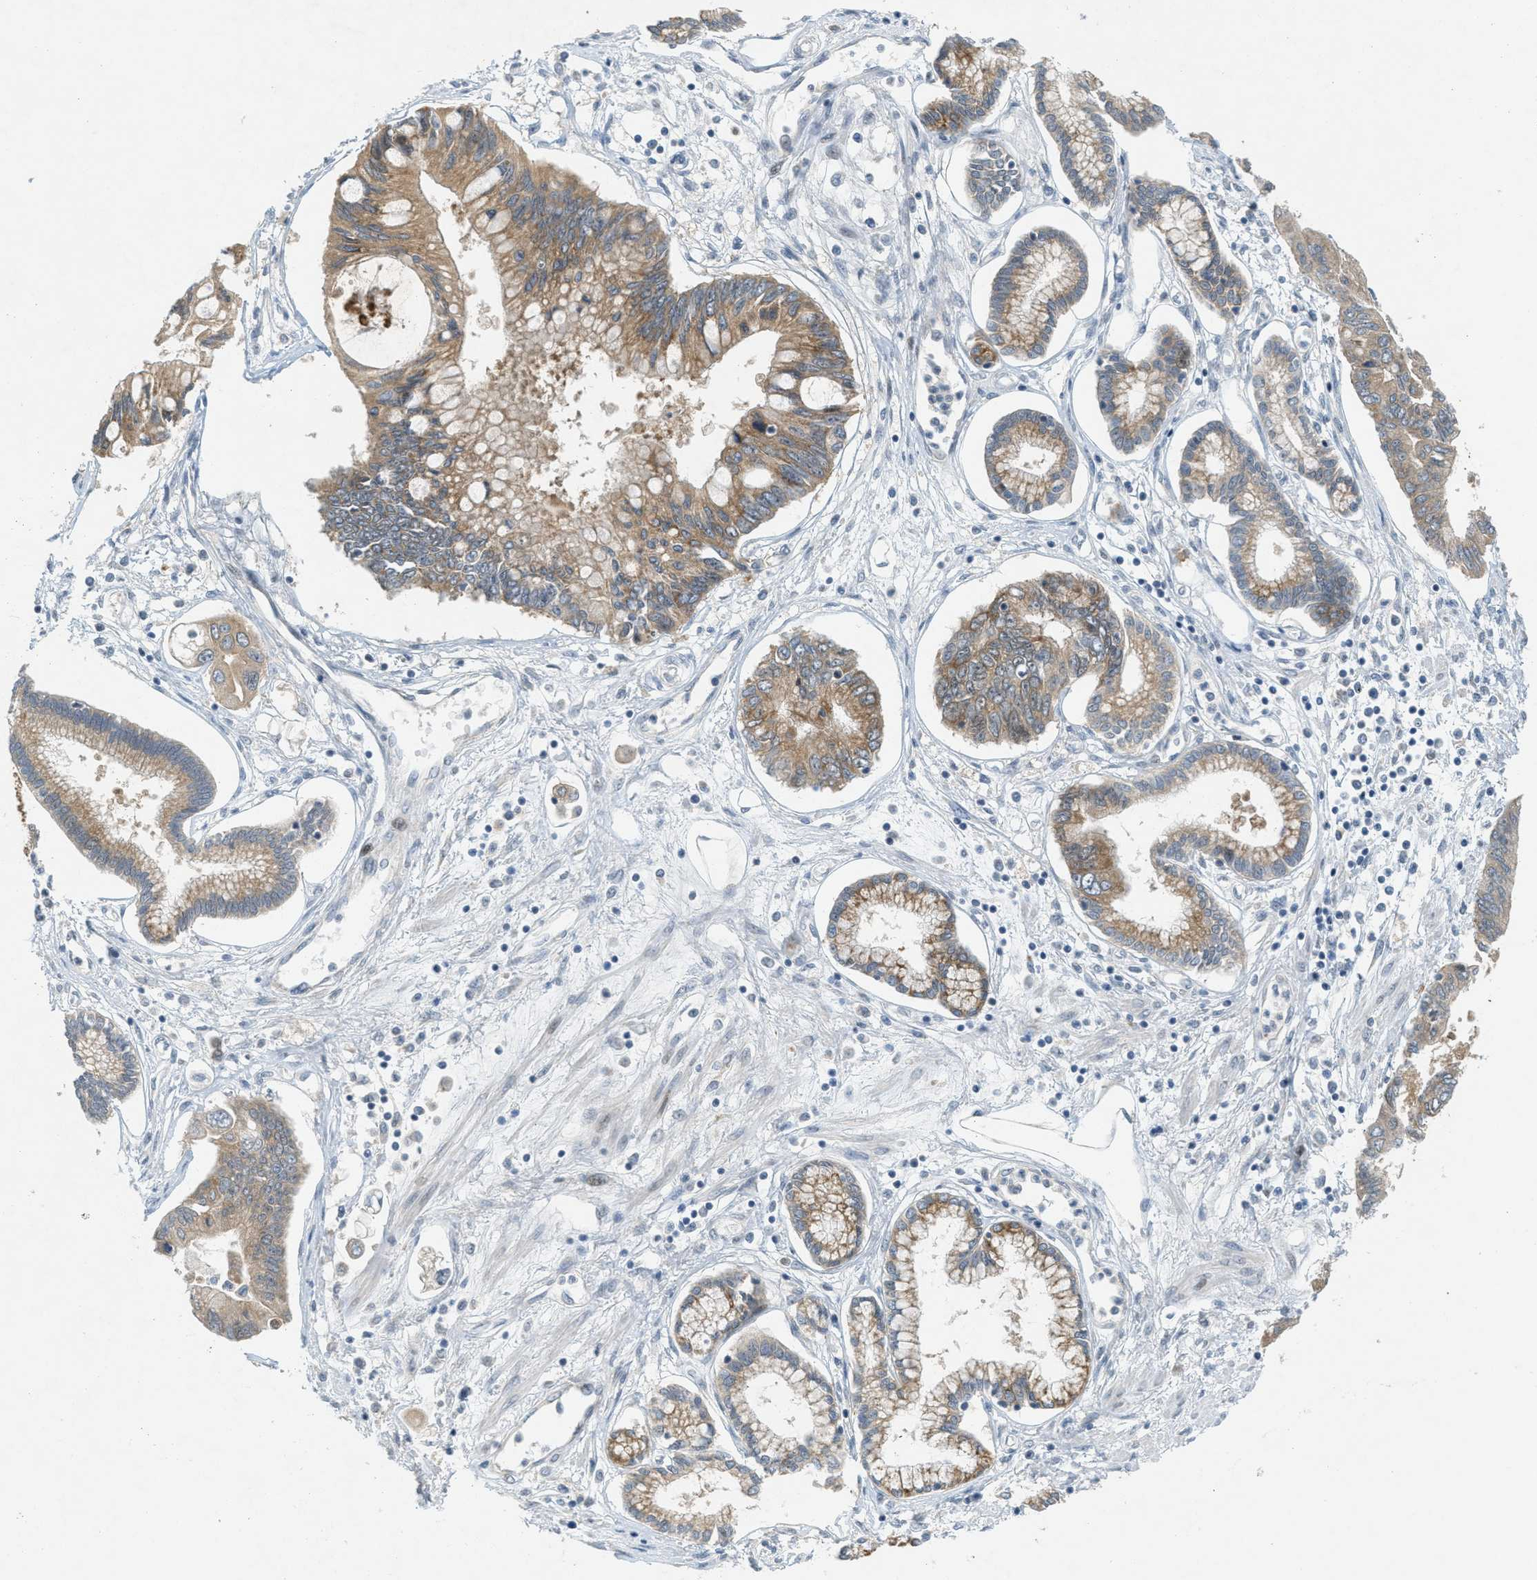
{"staining": {"intensity": "weak", "quantity": ">75%", "location": "cytoplasmic/membranous"}, "tissue": "pancreatic cancer", "cell_type": "Tumor cells", "image_type": "cancer", "snomed": [{"axis": "morphology", "description": "Adenocarcinoma, NOS"}, {"axis": "topography", "description": "Pancreas"}], "caption": "Immunohistochemical staining of pancreatic adenocarcinoma displays low levels of weak cytoplasmic/membranous staining in approximately >75% of tumor cells.", "gene": "SIGMAR1", "patient": {"sex": "female", "age": 77}}